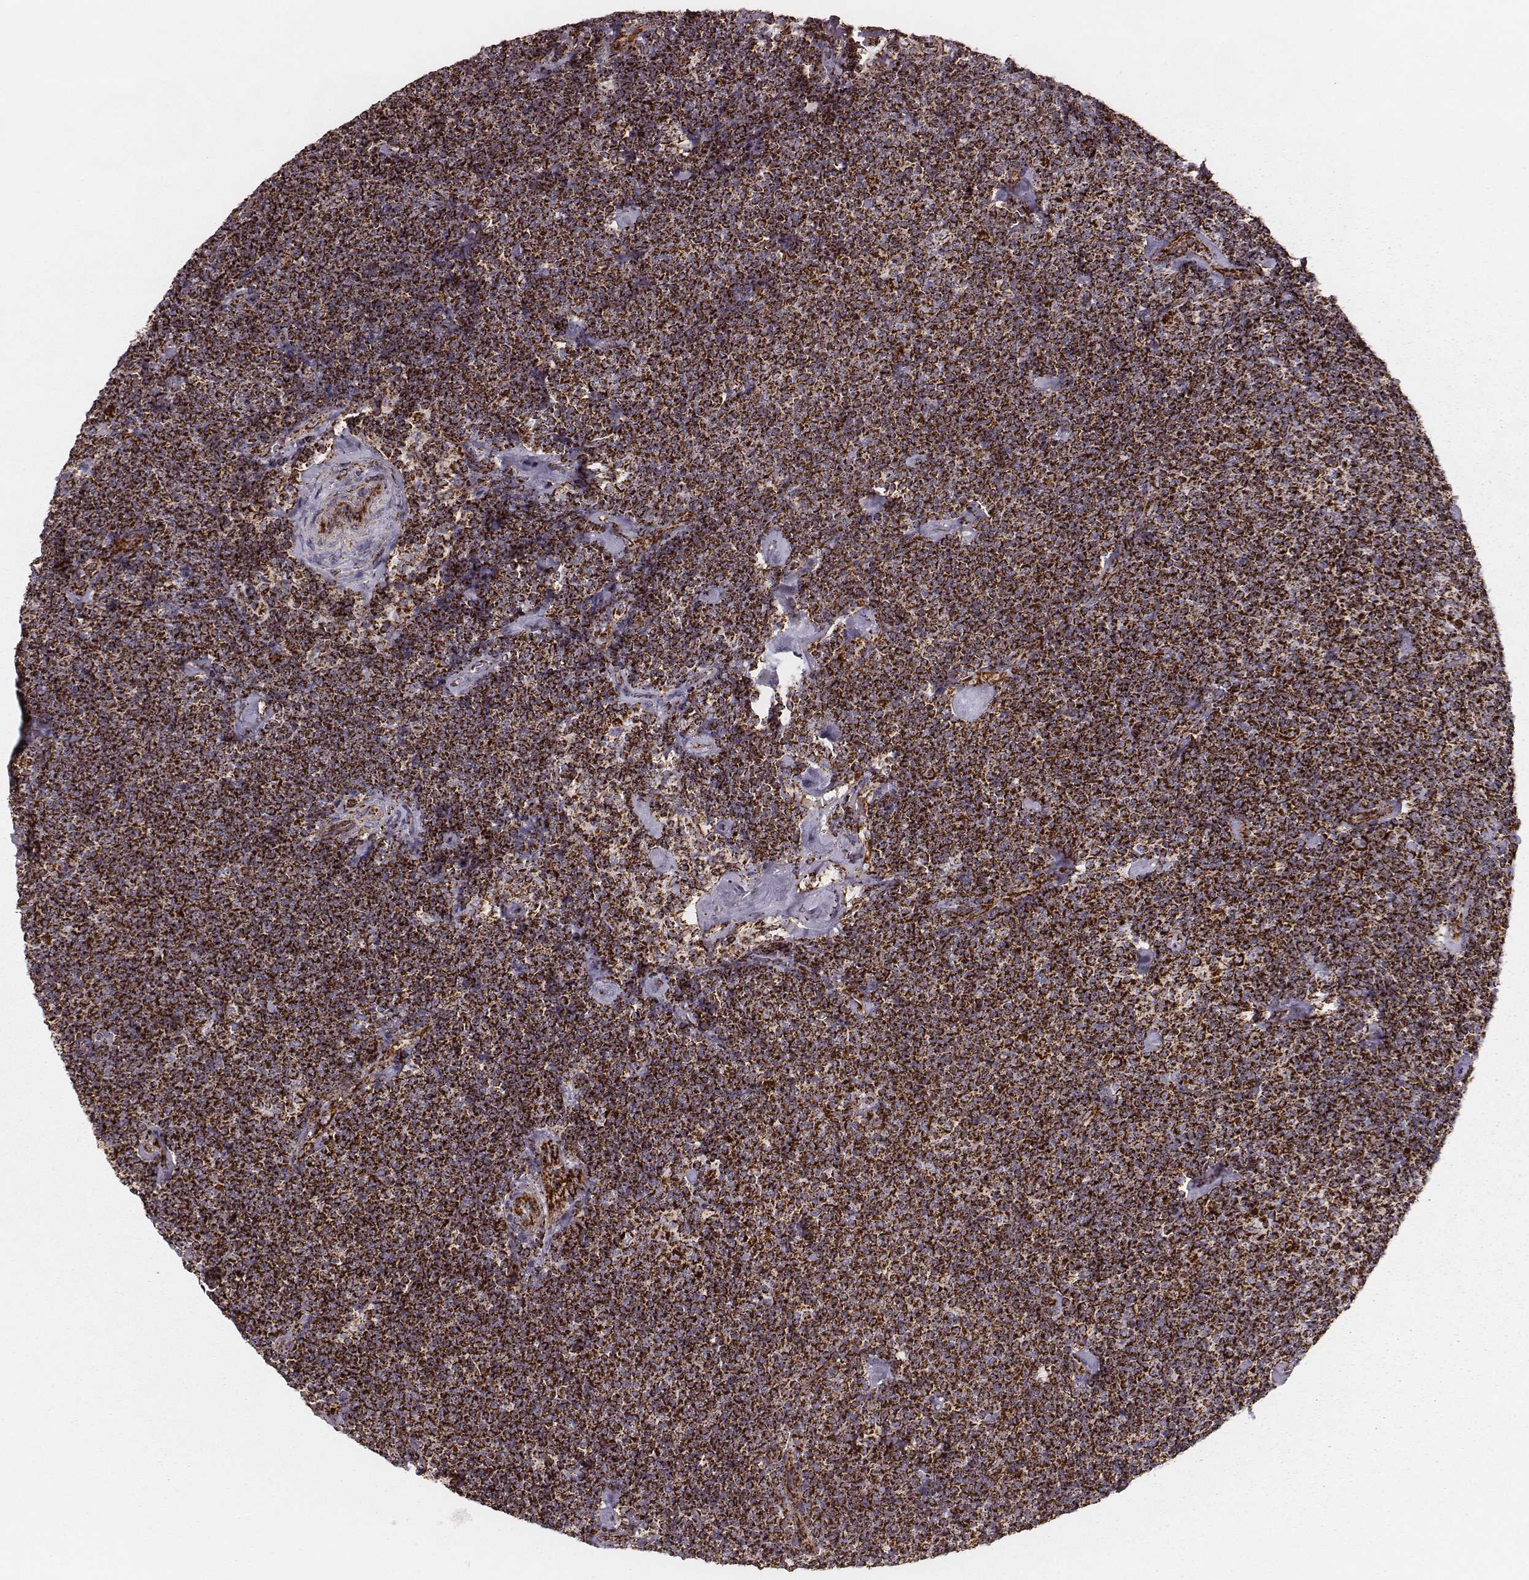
{"staining": {"intensity": "strong", "quantity": ">75%", "location": "cytoplasmic/membranous"}, "tissue": "lymphoma", "cell_type": "Tumor cells", "image_type": "cancer", "snomed": [{"axis": "morphology", "description": "Malignant lymphoma, non-Hodgkin's type, Low grade"}, {"axis": "topography", "description": "Lymph node"}], "caption": "A histopathology image of human lymphoma stained for a protein reveals strong cytoplasmic/membranous brown staining in tumor cells.", "gene": "TUFM", "patient": {"sex": "male", "age": 81}}